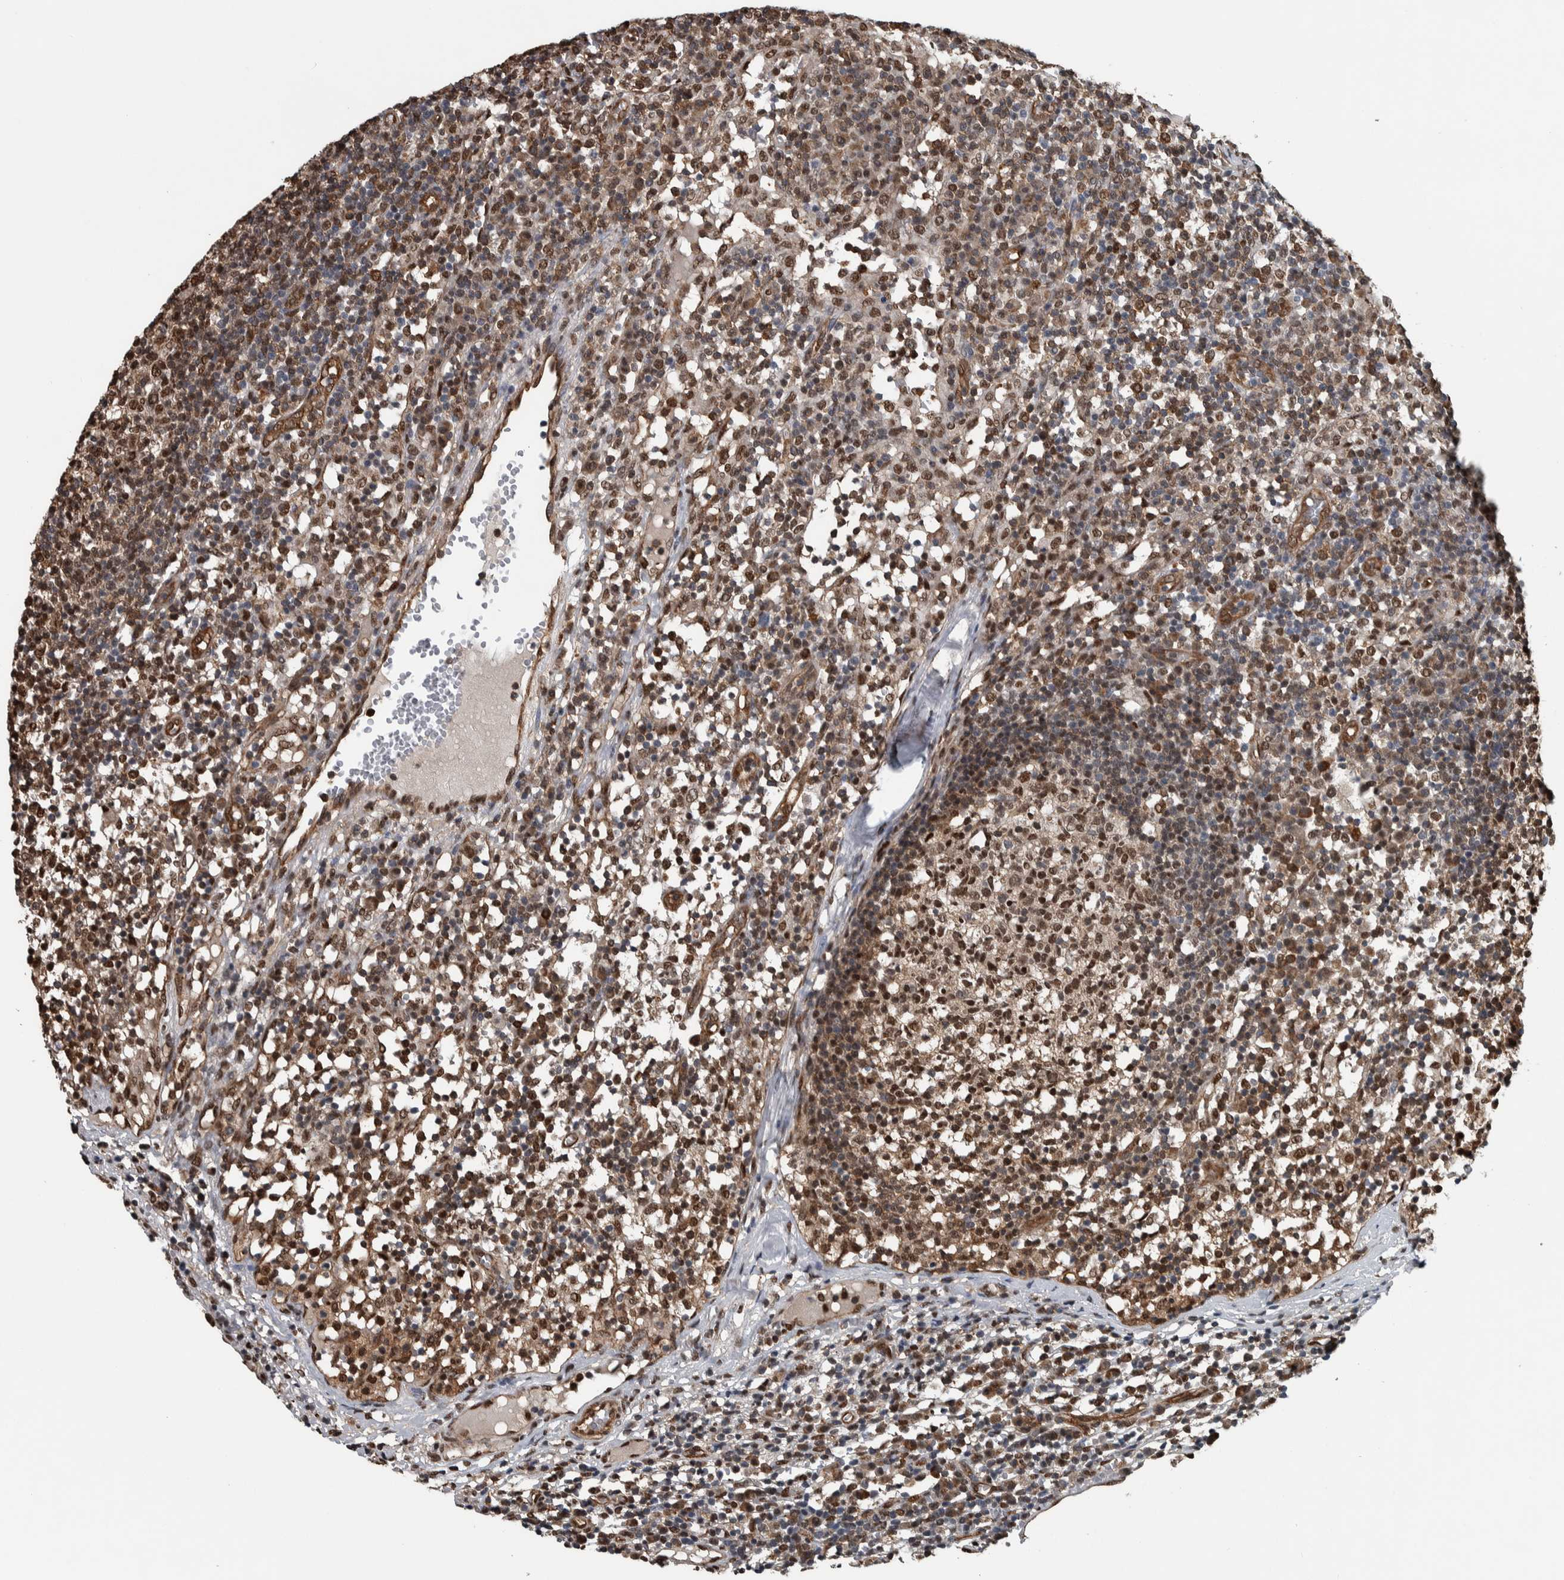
{"staining": {"intensity": "strong", "quantity": ">75%", "location": "nuclear"}, "tissue": "lymph node", "cell_type": "Germinal center cells", "image_type": "normal", "snomed": [{"axis": "morphology", "description": "Normal tissue, NOS"}, {"axis": "morphology", "description": "Inflammation, NOS"}, {"axis": "topography", "description": "Lymph node"}], "caption": "This photomicrograph exhibits unremarkable lymph node stained with immunohistochemistry to label a protein in brown. The nuclear of germinal center cells show strong positivity for the protein. Nuclei are counter-stained blue.", "gene": "FAM135B", "patient": {"sex": "male", "age": 55}}